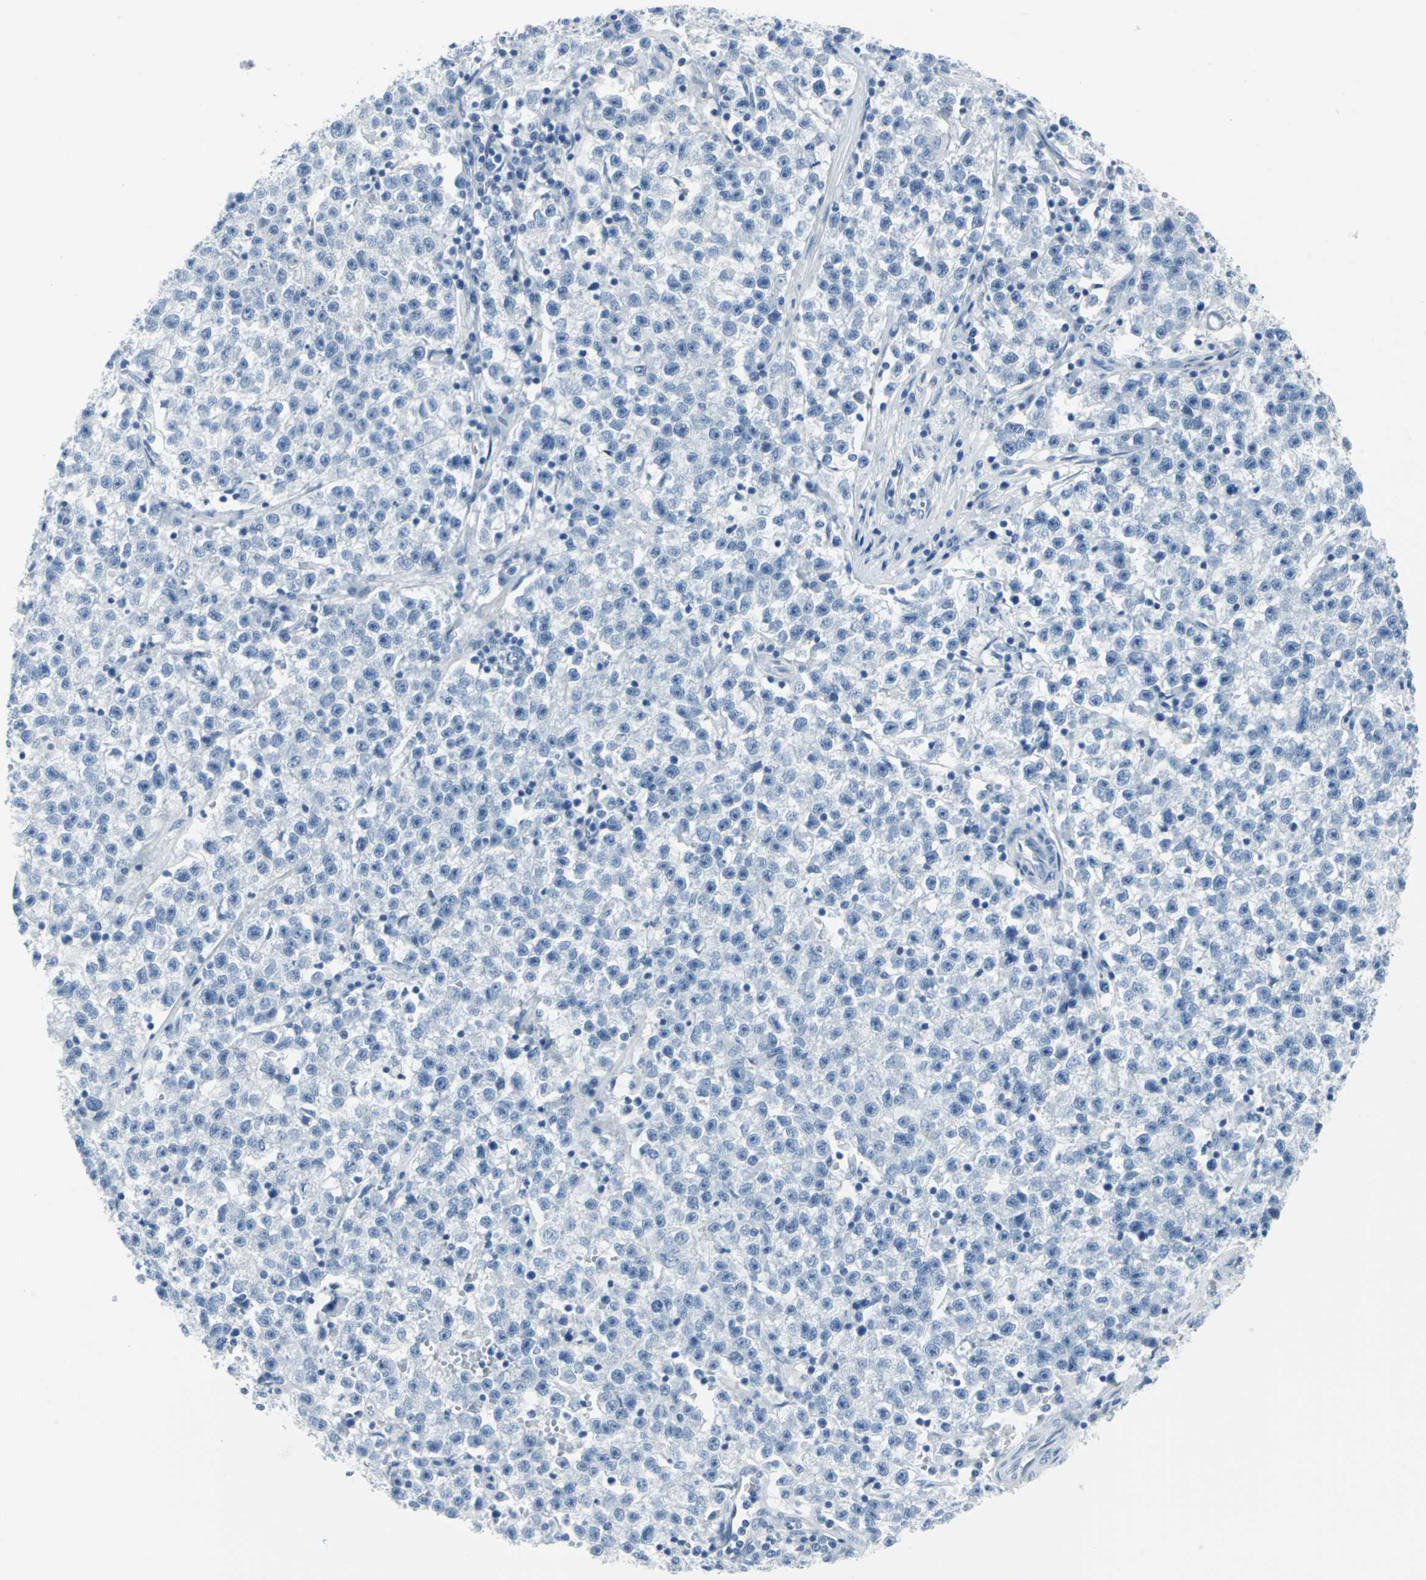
{"staining": {"intensity": "negative", "quantity": "none", "location": "none"}, "tissue": "testis cancer", "cell_type": "Tumor cells", "image_type": "cancer", "snomed": [{"axis": "morphology", "description": "Seminoma, NOS"}, {"axis": "topography", "description": "Testis"}], "caption": "The photomicrograph reveals no staining of tumor cells in testis cancer (seminoma).", "gene": "CYB5A", "patient": {"sex": "male", "age": 22}}